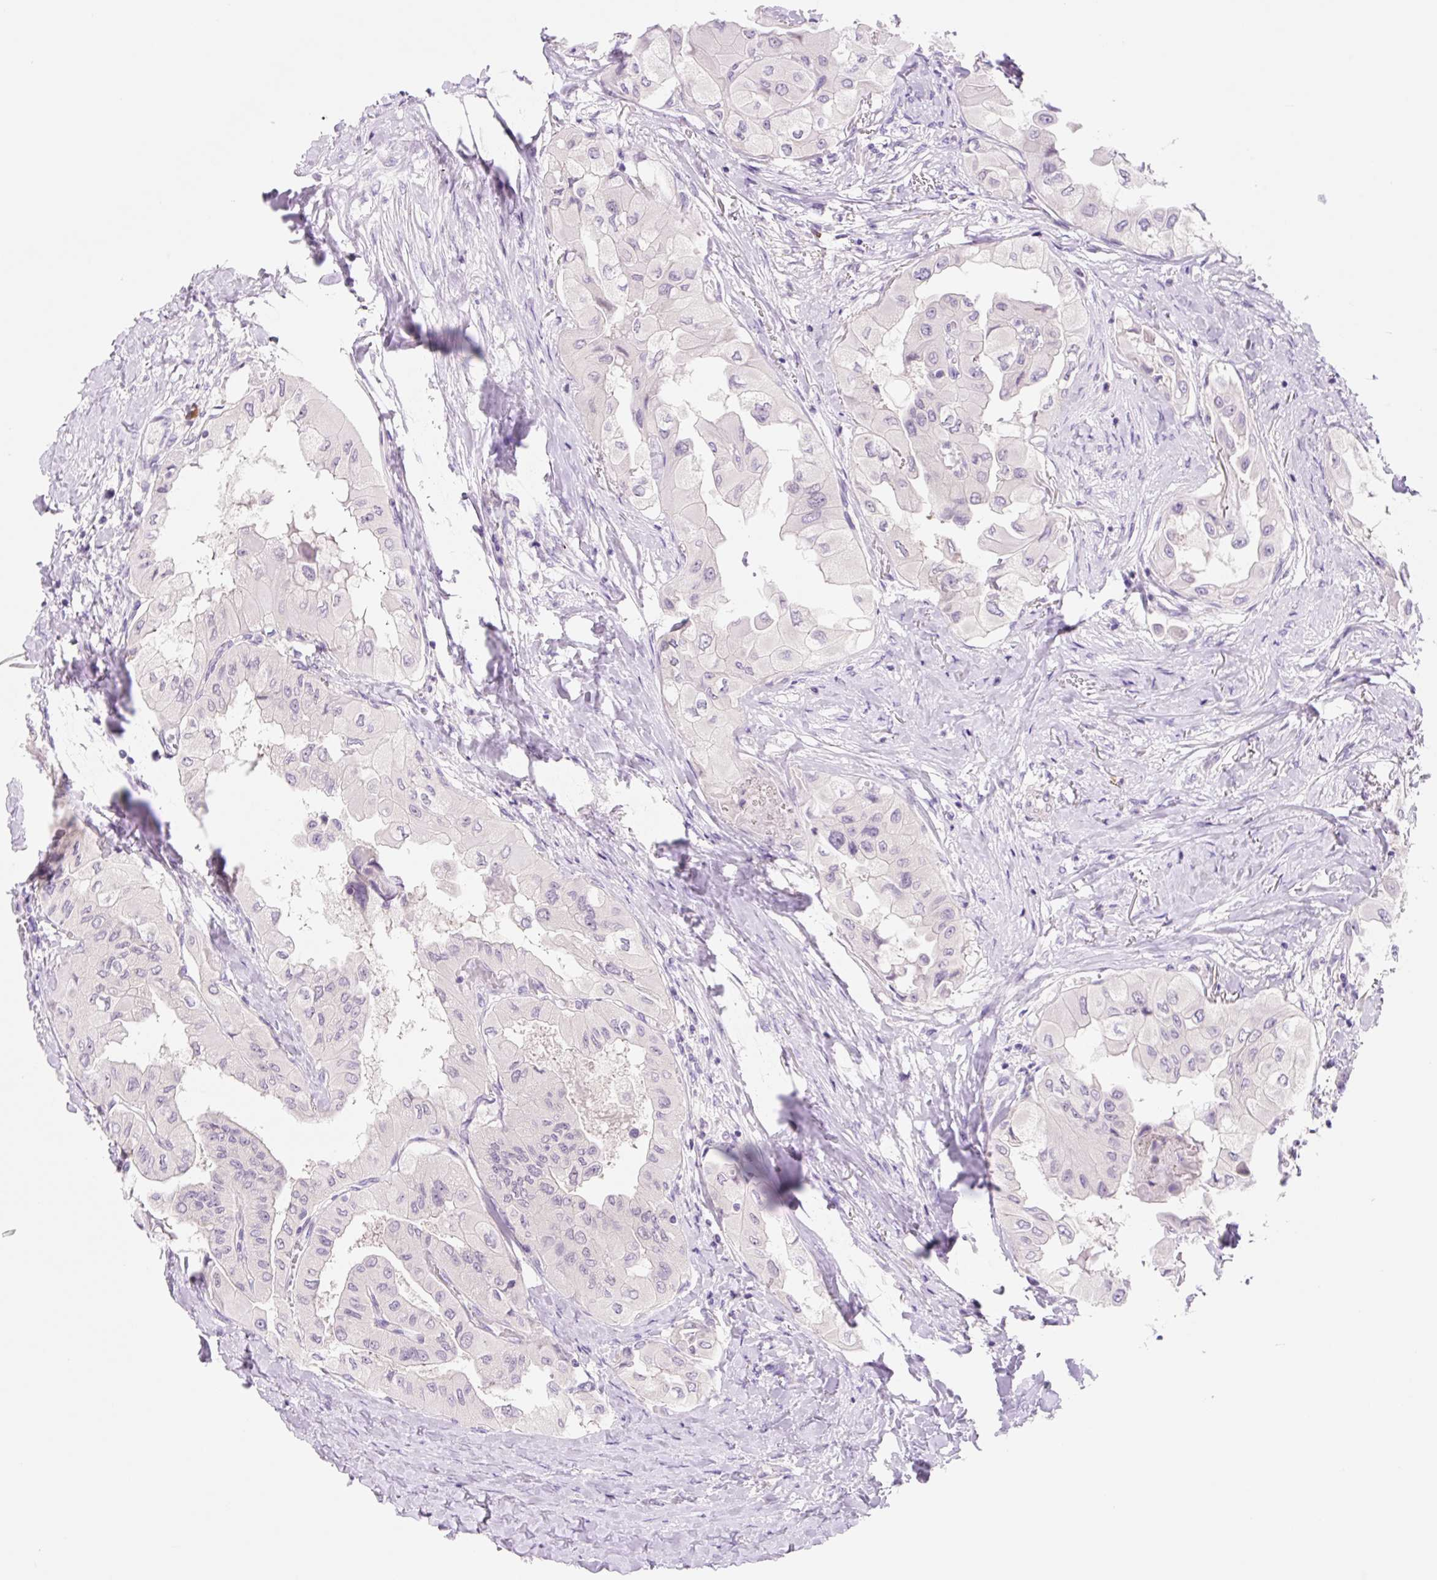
{"staining": {"intensity": "negative", "quantity": "none", "location": "none"}, "tissue": "thyroid cancer", "cell_type": "Tumor cells", "image_type": "cancer", "snomed": [{"axis": "morphology", "description": "Normal tissue, NOS"}, {"axis": "morphology", "description": "Papillary adenocarcinoma, NOS"}, {"axis": "topography", "description": "Thyroid gland"}], "caption": "IHC image of human papillary adenocarcinoma (thyroid) stained for a protein (brown), which exhibits no expression in tumor cells.", "gene": "CELF6", "patient": {"sex": "female", "age": 59}}